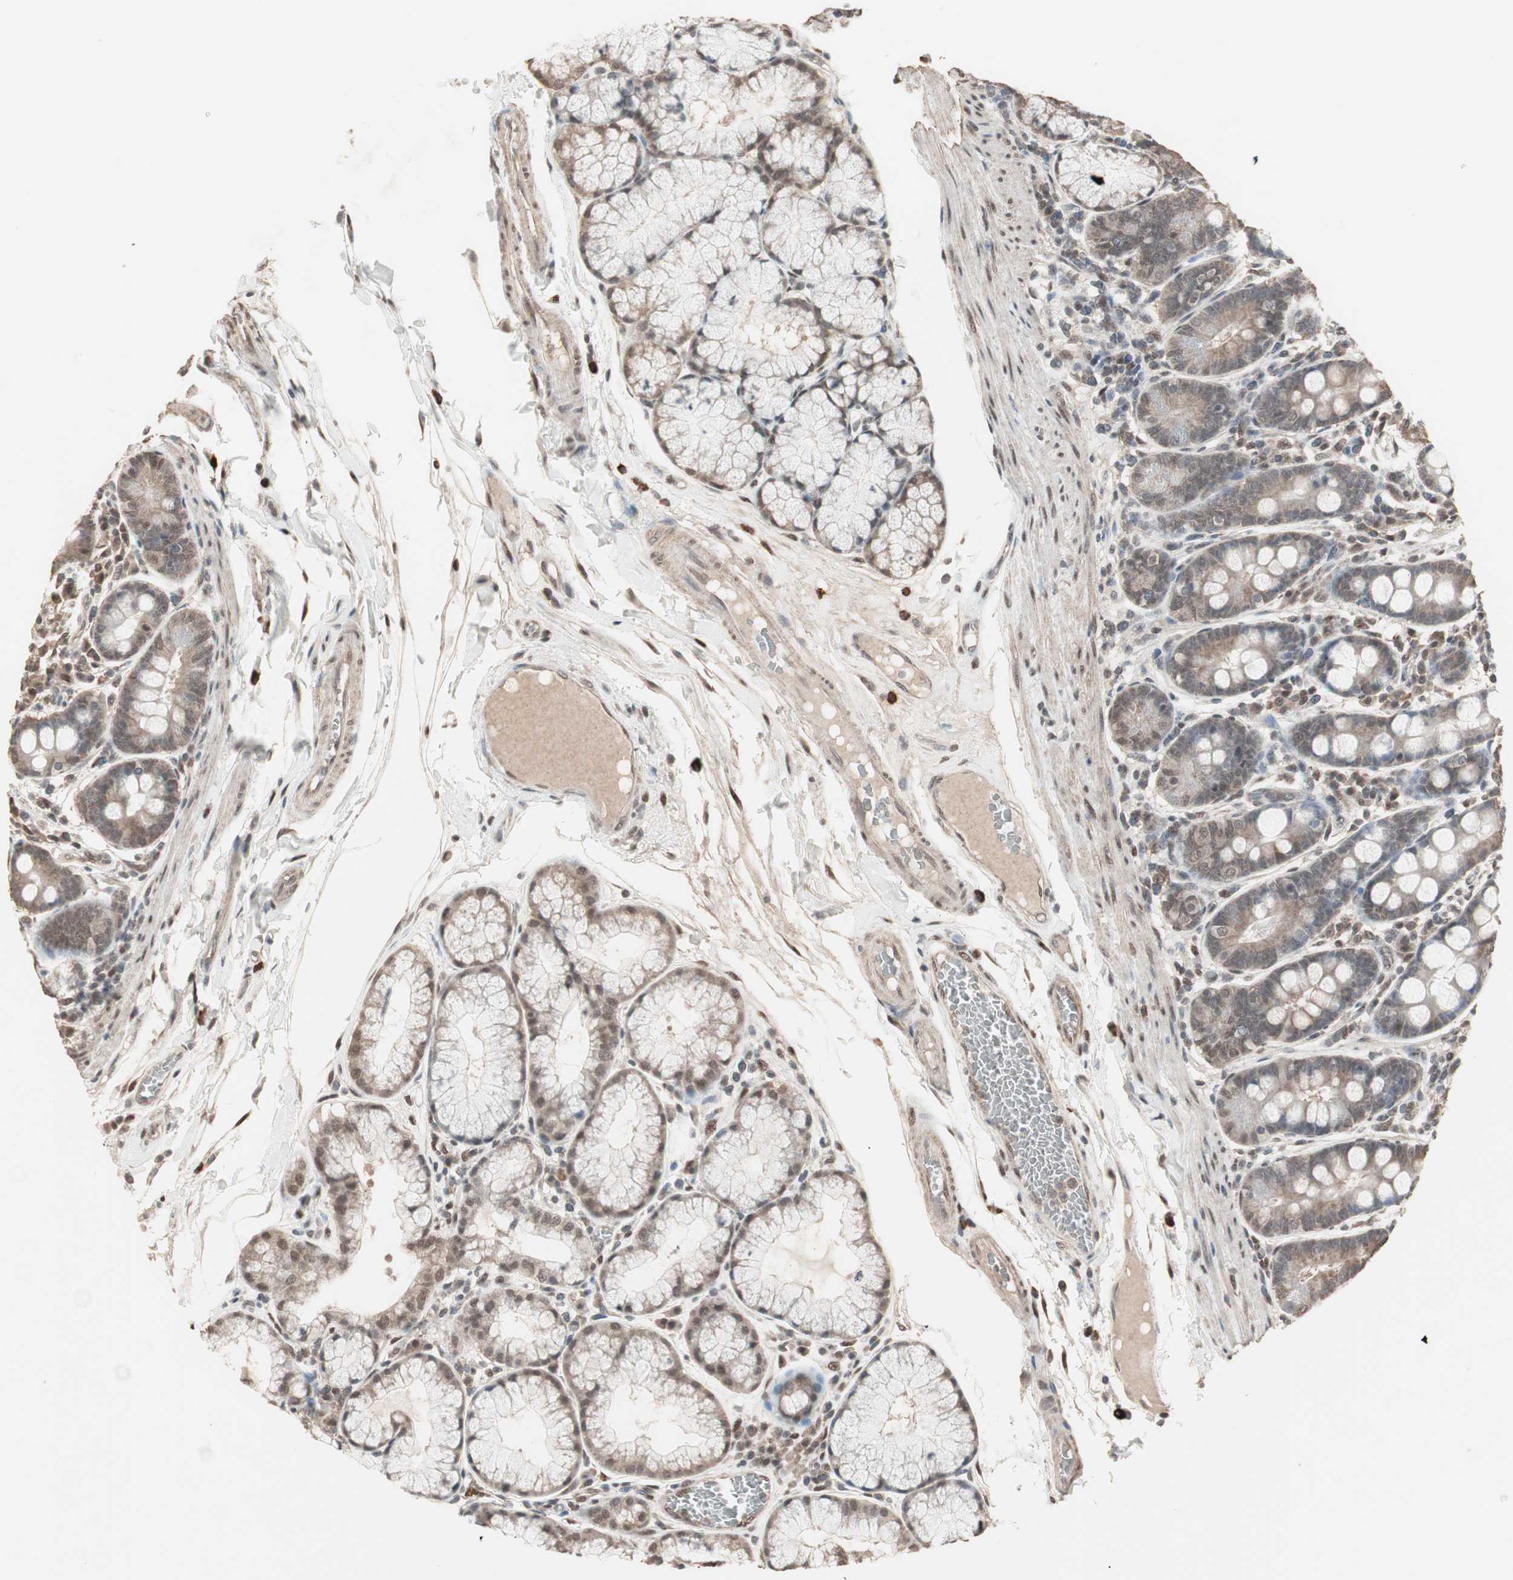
{"staining": {"intensity": "weak", "quantity": ">75%", "location": "cytoplasmic/membranous"}, "tissue": "duodenum", "cell_type": "Glandular cells", "image_type": "normal", "snomed": [{"axis": "morphology", "description": "Normal tissue, NOS"}, {"axis": "topography", "description": "Duodenum"}], "caption": "Immunohistochemical staining of benign duodenum shows >75% levels of weak cytoplasmic/membranous protein positivity in about >75% of glandular cells. (DAB IHC, brown staining for protein, blue staining for nuclei).", "gene": "ZHX2", "patient": {"sex": "male", "age": 50}}